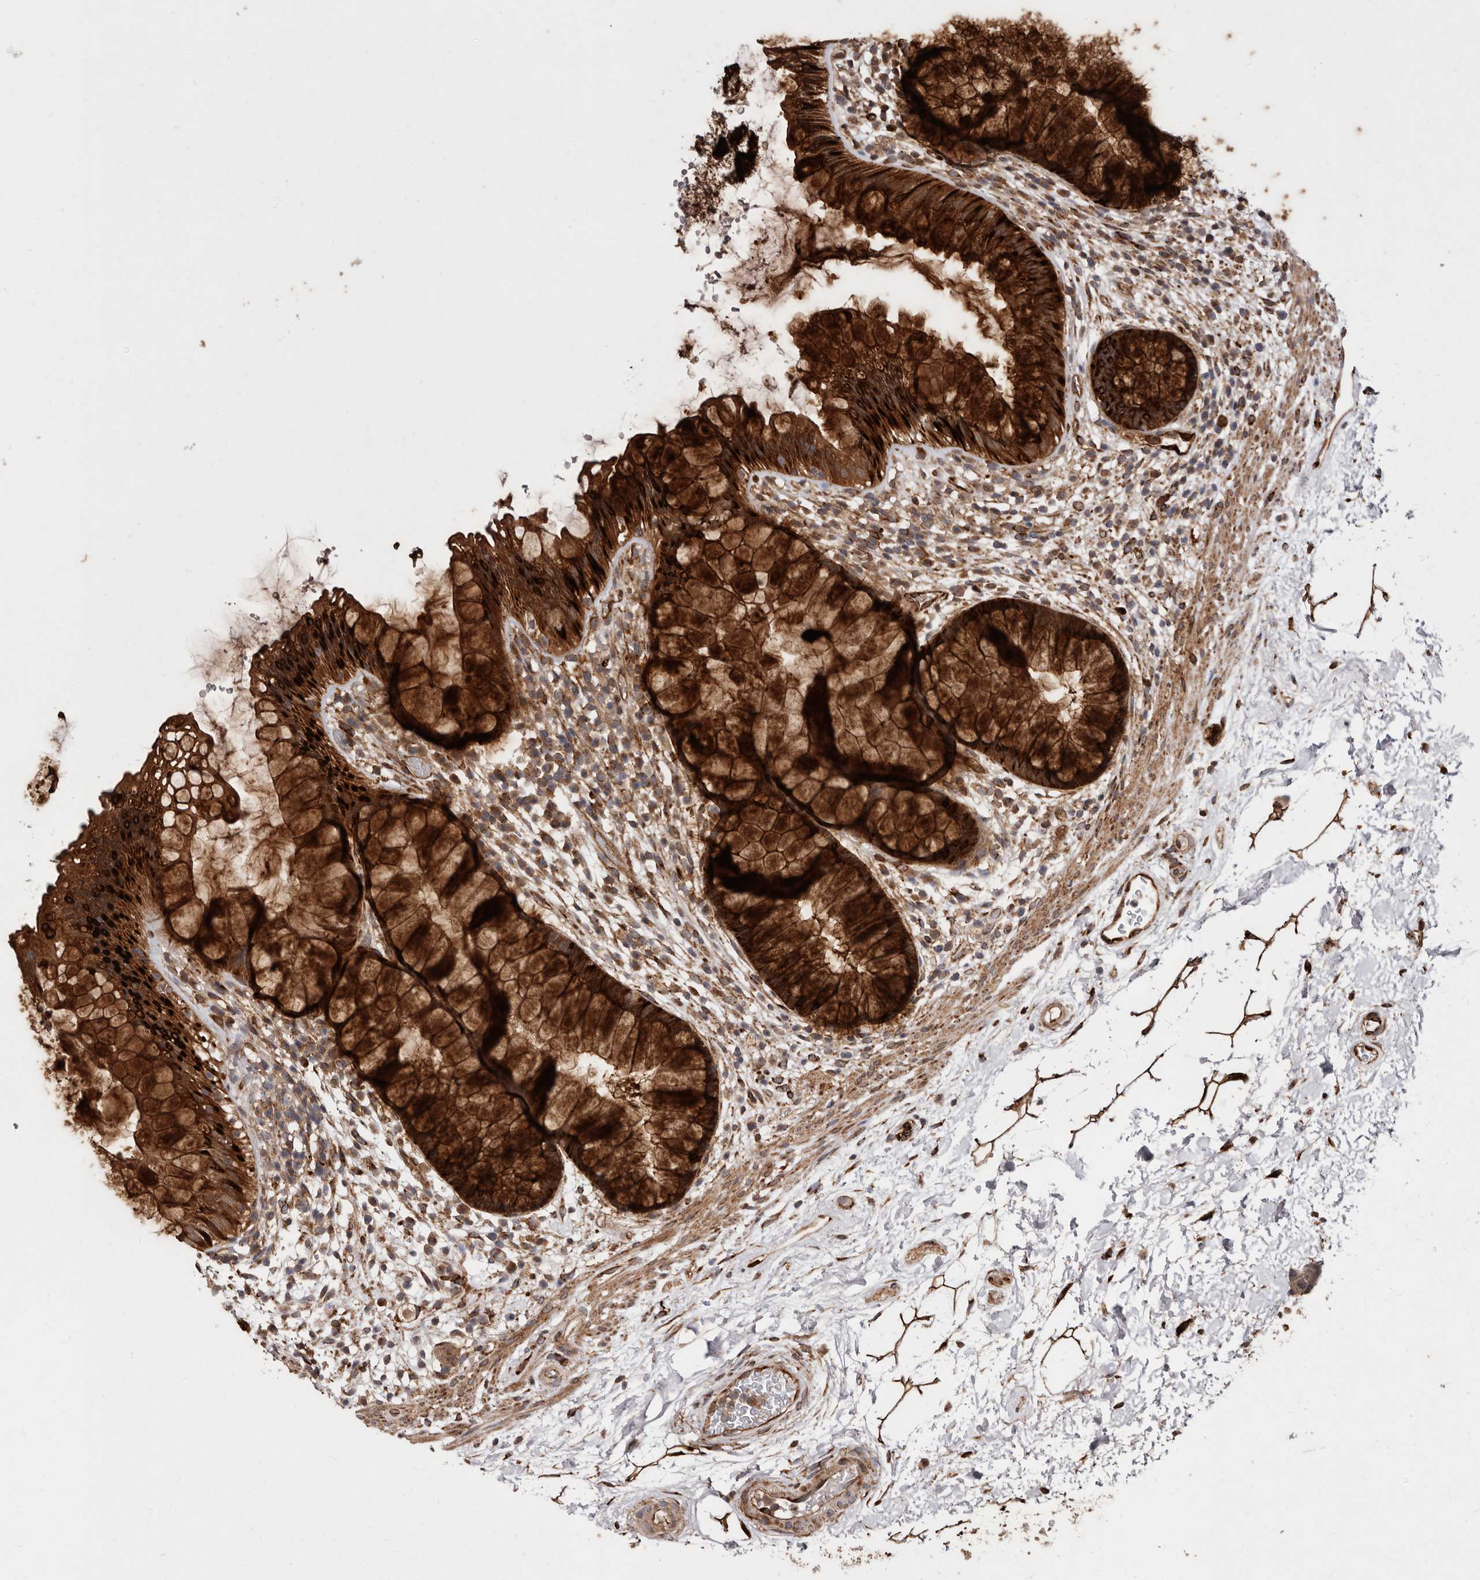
{"staining": {"intensity": "strong", "quantity": ">75%", "location": "cytoplasmic/membranous"}, "tissue": "rectum", "cell_type": "Glandular cells", "image_type": "normal", "snomed": [{"axis": "morphology", "description": "Normal tissue, NOS"}, {"axis": "topography", "description": "Rectum"}], "caption": "A high-resolution photomicrograph shows immunohistochemistry staining of normal rectum, which displays strong cytoplasmic/membranous positivity in approximately >75% of glandular cells.", "gene": "FLAD1", "patient": {"sex": "male", "age": 51}}